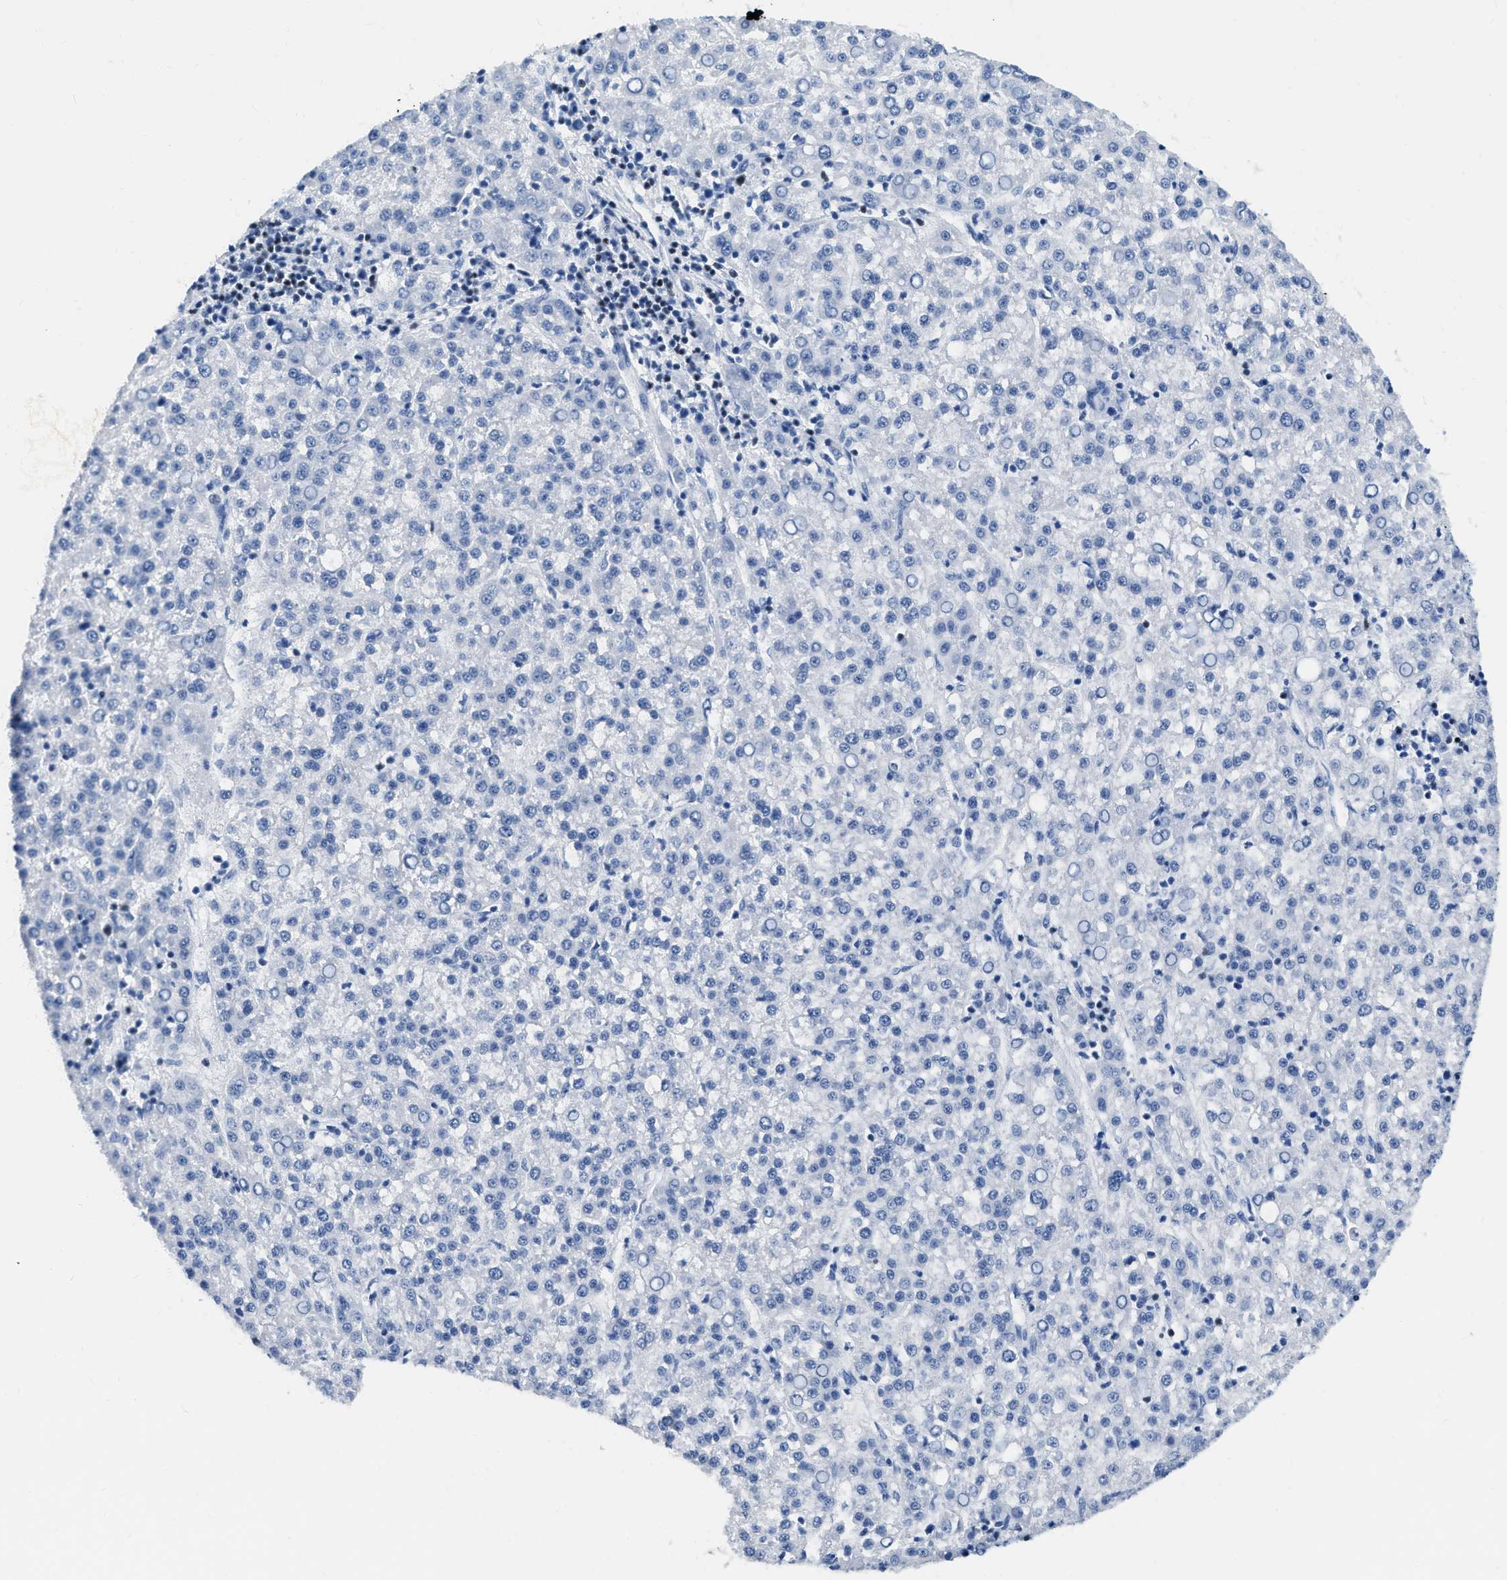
{"staining": {"intensity": "negative", "quantity": "none", "location": "none"}, "tissue": "liver cancer", "cell_type": "Tumor cells", "image_type": "cancer", "snomed": [{"axis": "morphology", "description": "Carcinoma, Hepatocellular, NOS"}, {"axis": "topography", "description": "Liver"}], "caption": "An IHC histopathology image of hepatocellular carcinoma (liver) is shown. There is no staining in tumor cells of hepatocellular carcinoma (liver).", "gene": "TCF7", "patient": {"sex": "female", "age": 58}}